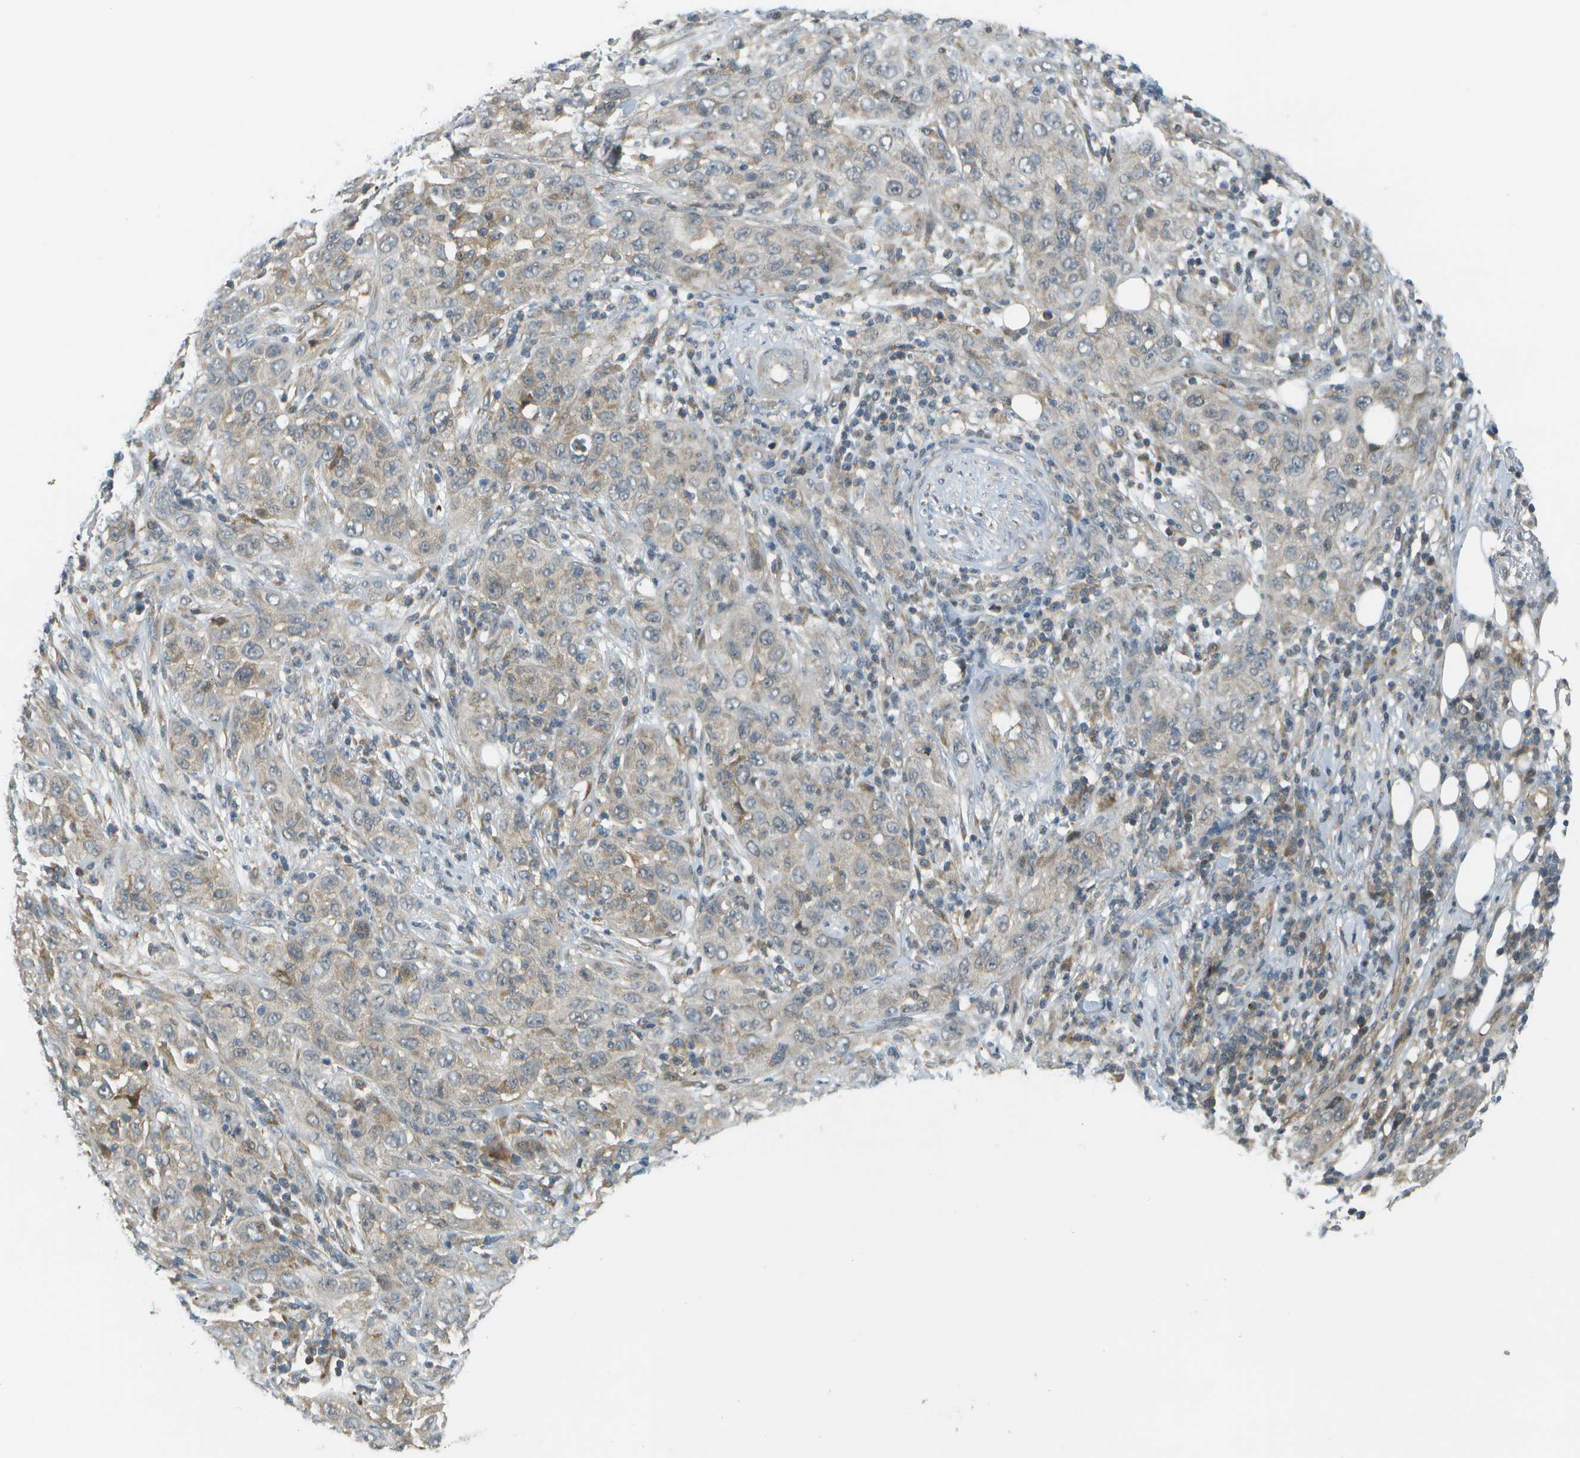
{"staining": {"intensity": "weak", "quantity": "<25%", "location": "cytoplasmic/membranous"}, "tissue": "skin cancer", "cell_type": "Tumor cells", "image_type": "cancer", "snomed": [{"axis": "morphology", "description": "Squamous cell carcinoma, NOS"}, {"axis": "topography", "description": "Skin"}], "caption": "The micrograph demonstrates no staining of tumor cells in skin cancer (squamous cell carcinoma).", "gene": "WNK2", "patient": {"sex": "female", "age": 88}}